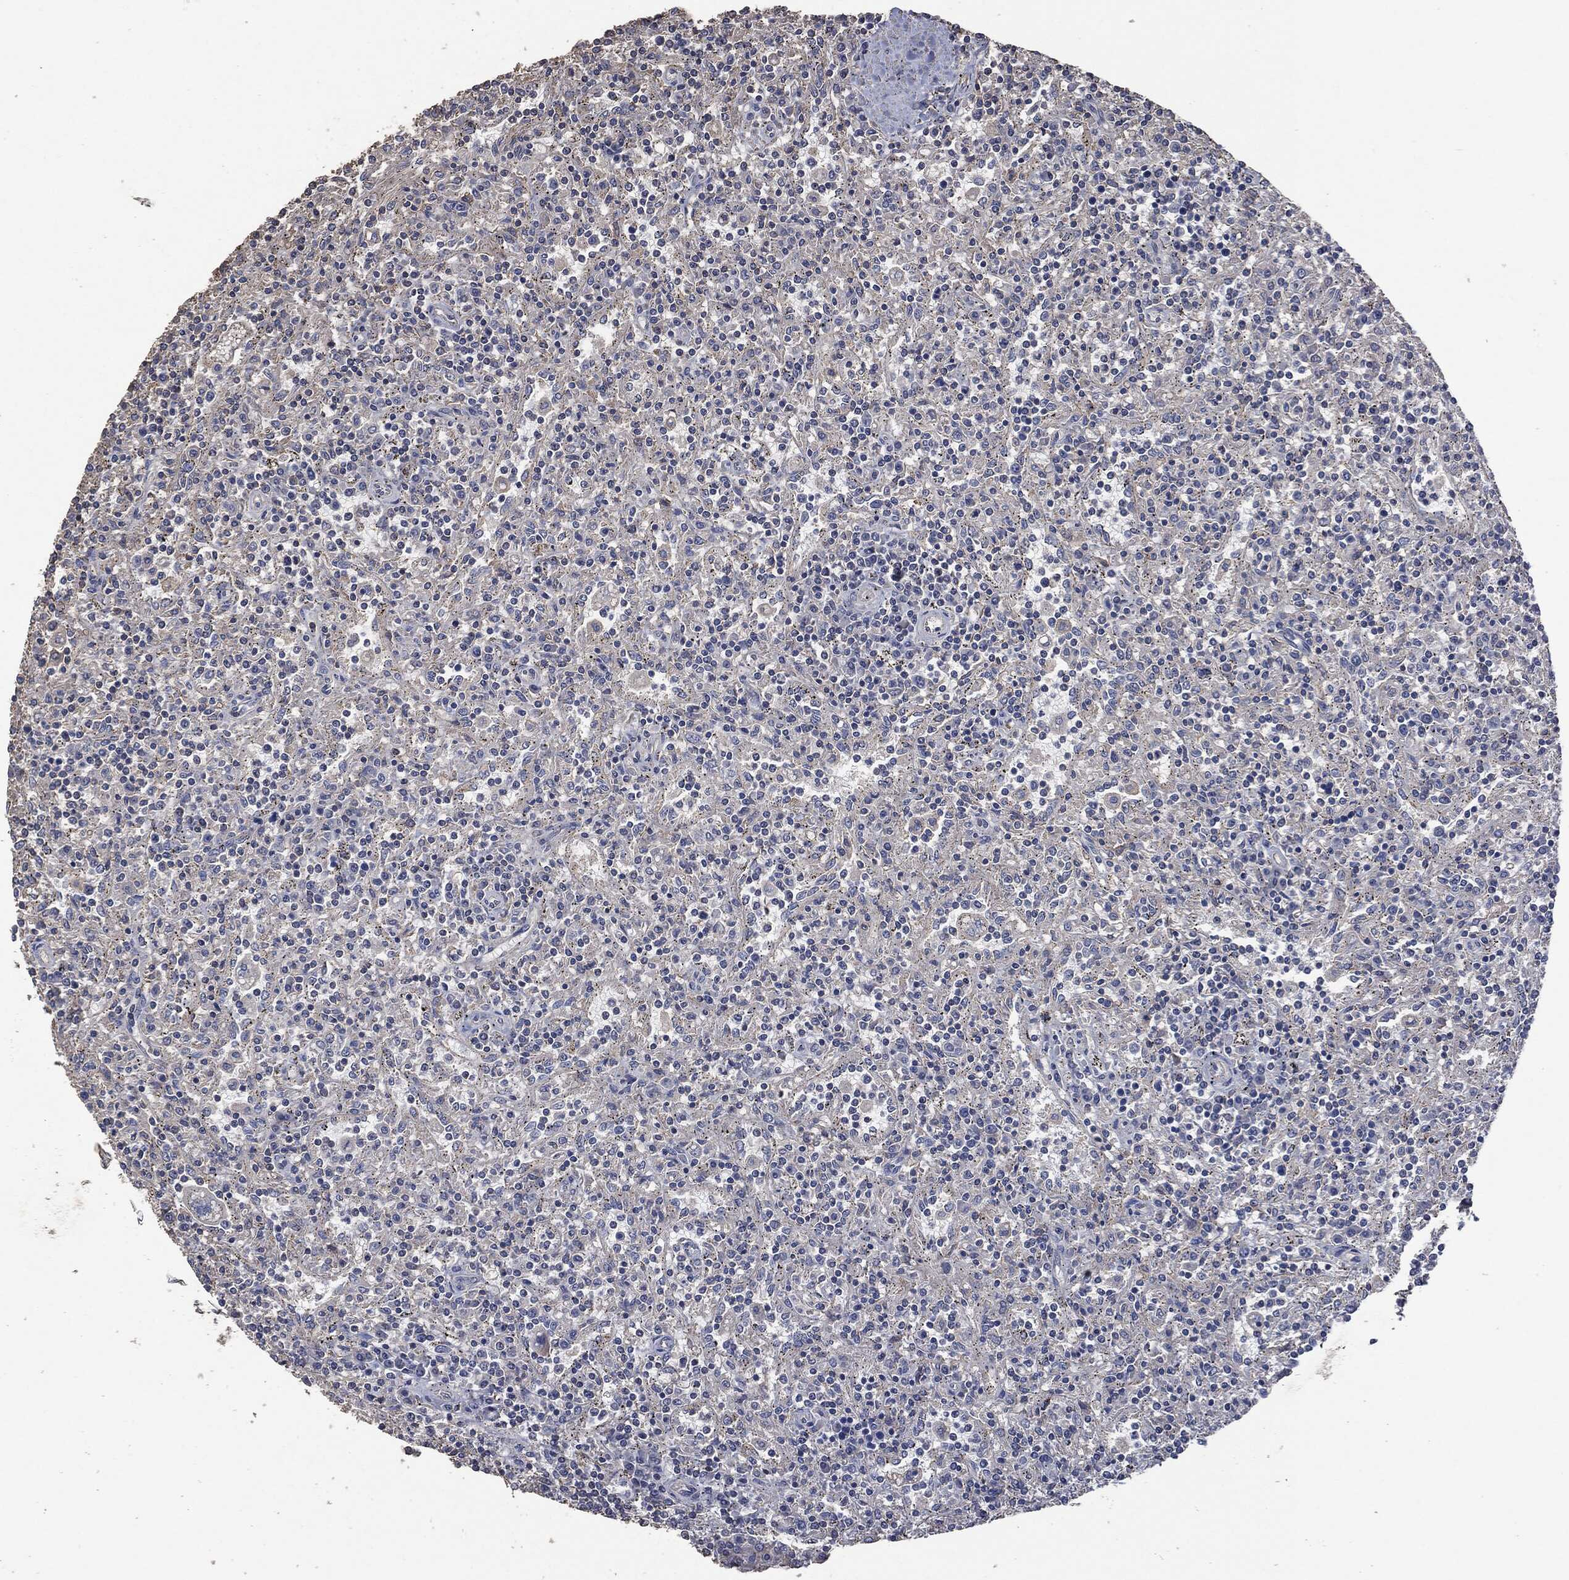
{"staining": {"intensity": "negative", "quantity": "none", "location": "none"}, "tissue": "lymphoma", "cell_type": "Tumor cells", "image_type": "cancer", "snomed": [{"axis": "morphology", "description": "Malignant lymphoma, non-Hodgkin's type, Low grade"}, {"axis": "topography", "description": "Spleen"}], "caption": "Lymphoma was stained to show a protein in brown. There is no significant positivity in tumor cells.", "gene": "MSLN", "patient": {"sex": "male", "age": 62}}